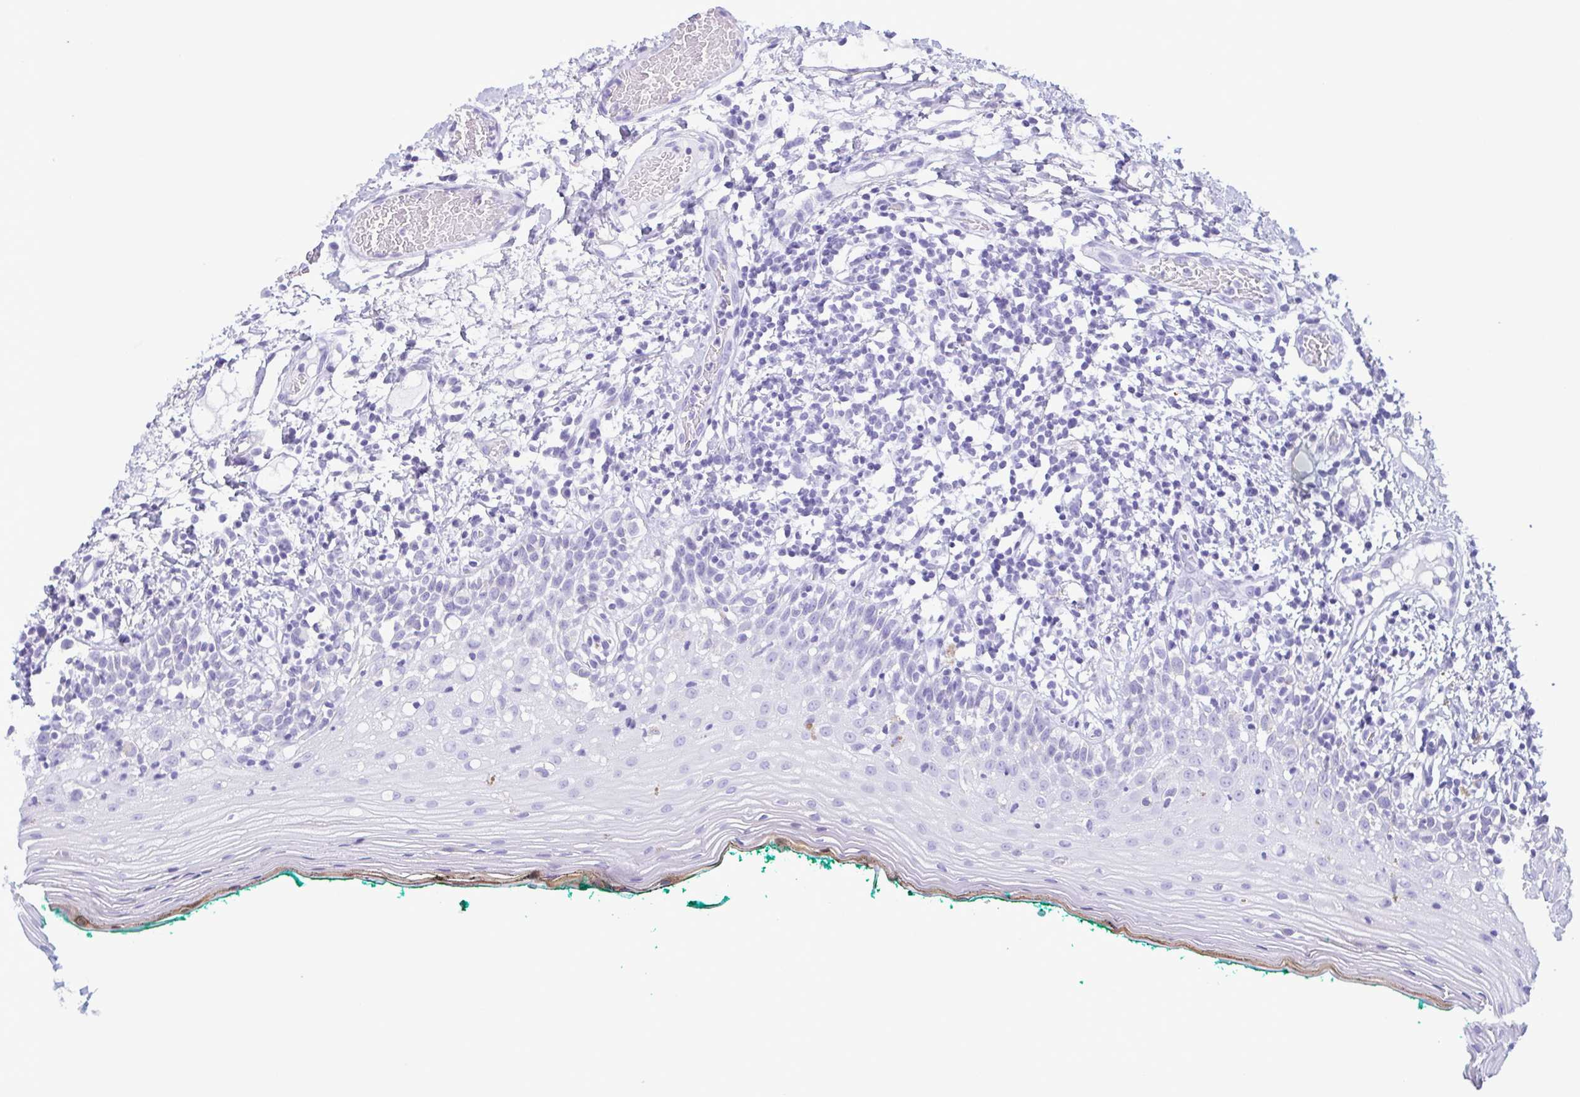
{"staining": {"intensity": "negative", "quantity": "none", "location": "none"}, "tissue": "oral mucosa", "cell_type": "Squamous epithelial cells", "image_type": "normal", "snomed": [{"axis": "morphology", "description": "Normal tissue, NOS"}, {"axis": "topography", "description": "Oral tissue"}], "caption": "This micrograph is of unremarkable oral mucosa stained with immunohistochemistry (IHC) to label a protein in brown with the nuclei are counter-stained blue. There is no positivity in squamous epithelial cells. (Stains: DAB immunohistochemistry with hematoxylin counter stain, Microscopy: brightfield microscopy at high magnification).", "gene": "LTF", "patient": {"sex": "female", "age": 83}}